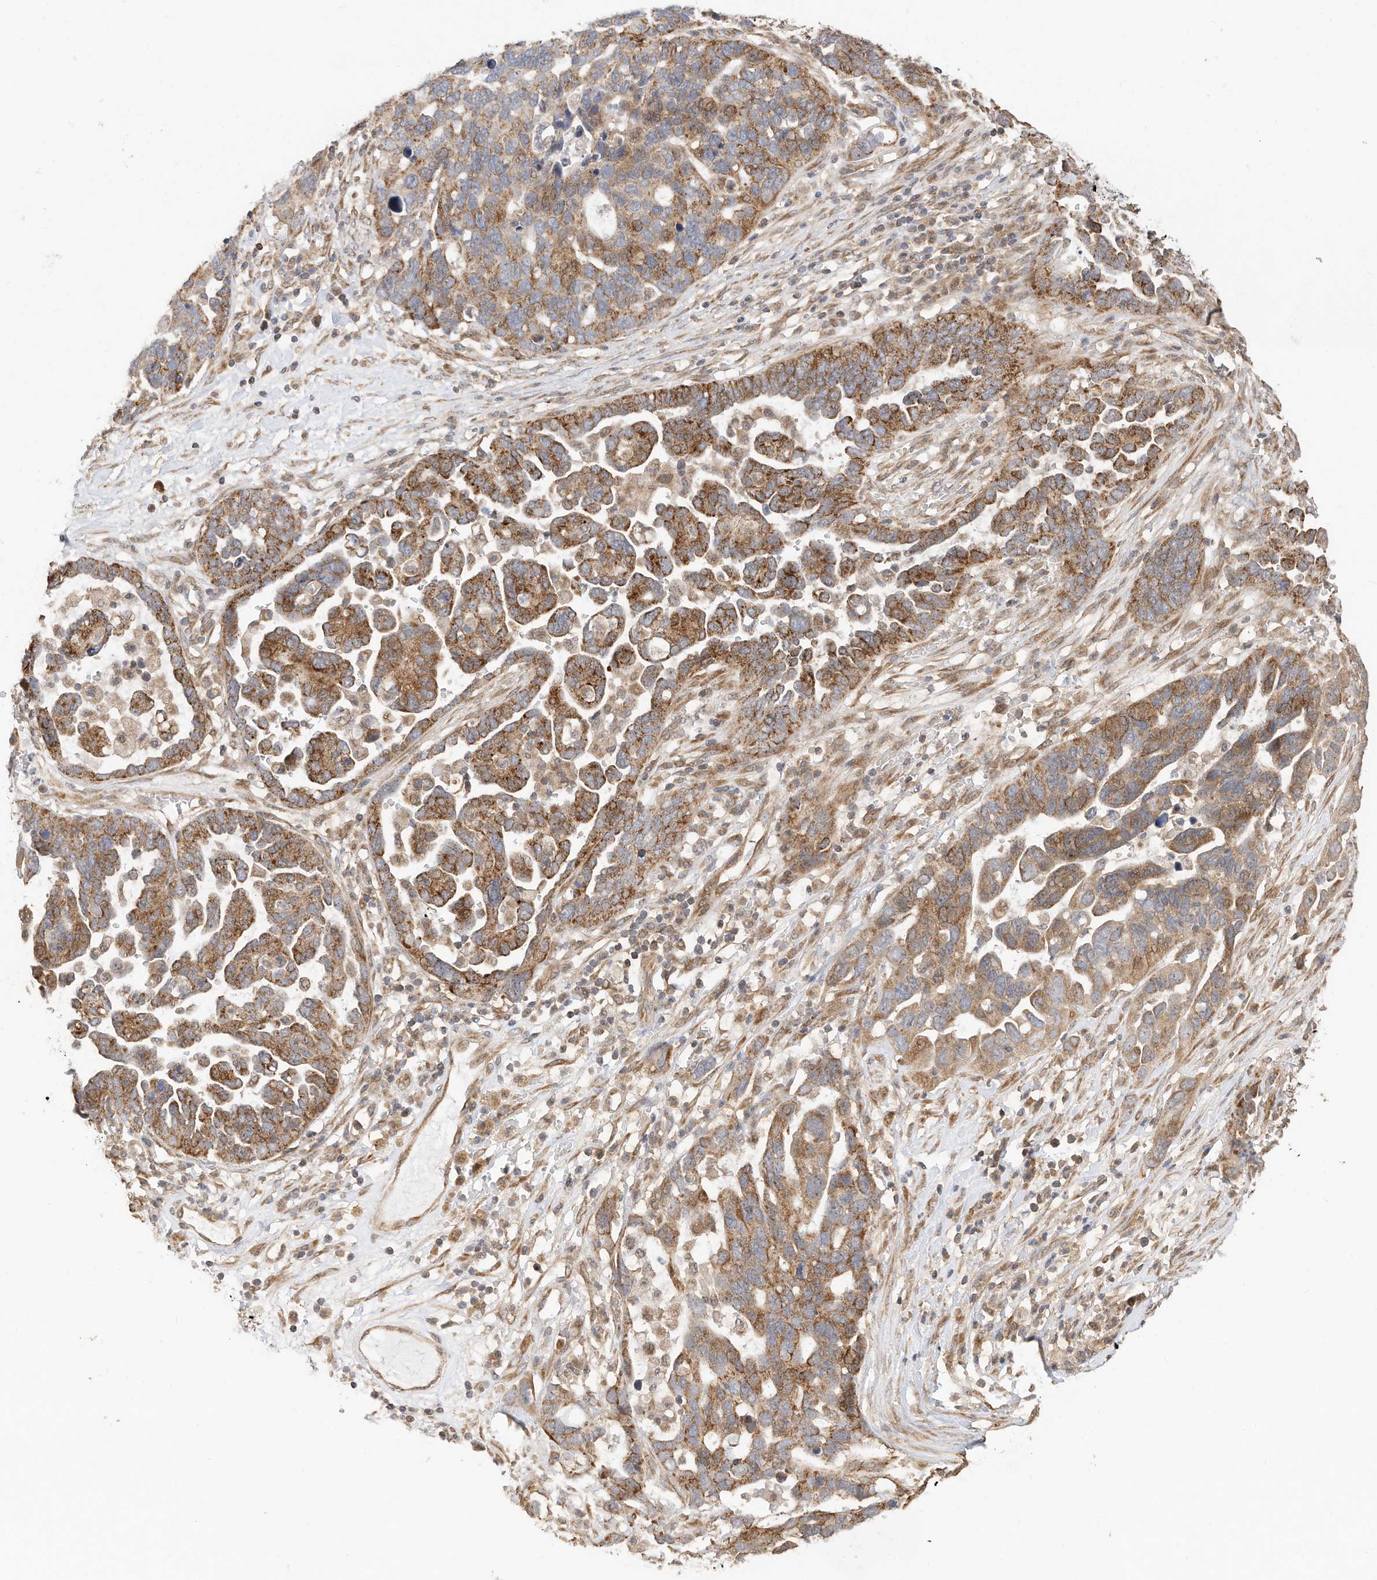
{"staining": {"intensity": "moderate", "quantity": ">75%", "location": "cytoplasmic/membranous"}, "tissue": "ovarian cancer", "cell_type": "Tumor cells", "image_type": "cancer", "snomed": [{"axis": "morphology", "description": "Cystadenocarcinoma, serous, NOS"}, {"axis": "topography", "description": "Ovary"}], "caption": "Immunohistochemical staining of ovarian serous cystadenocarcinoma shows medium levels of moderate cytoplasmic/membranous protein staining in approximately >75% of tumor cells.", "gene": "CAGE1", "patient": {"sex": "female", "age": 54}}